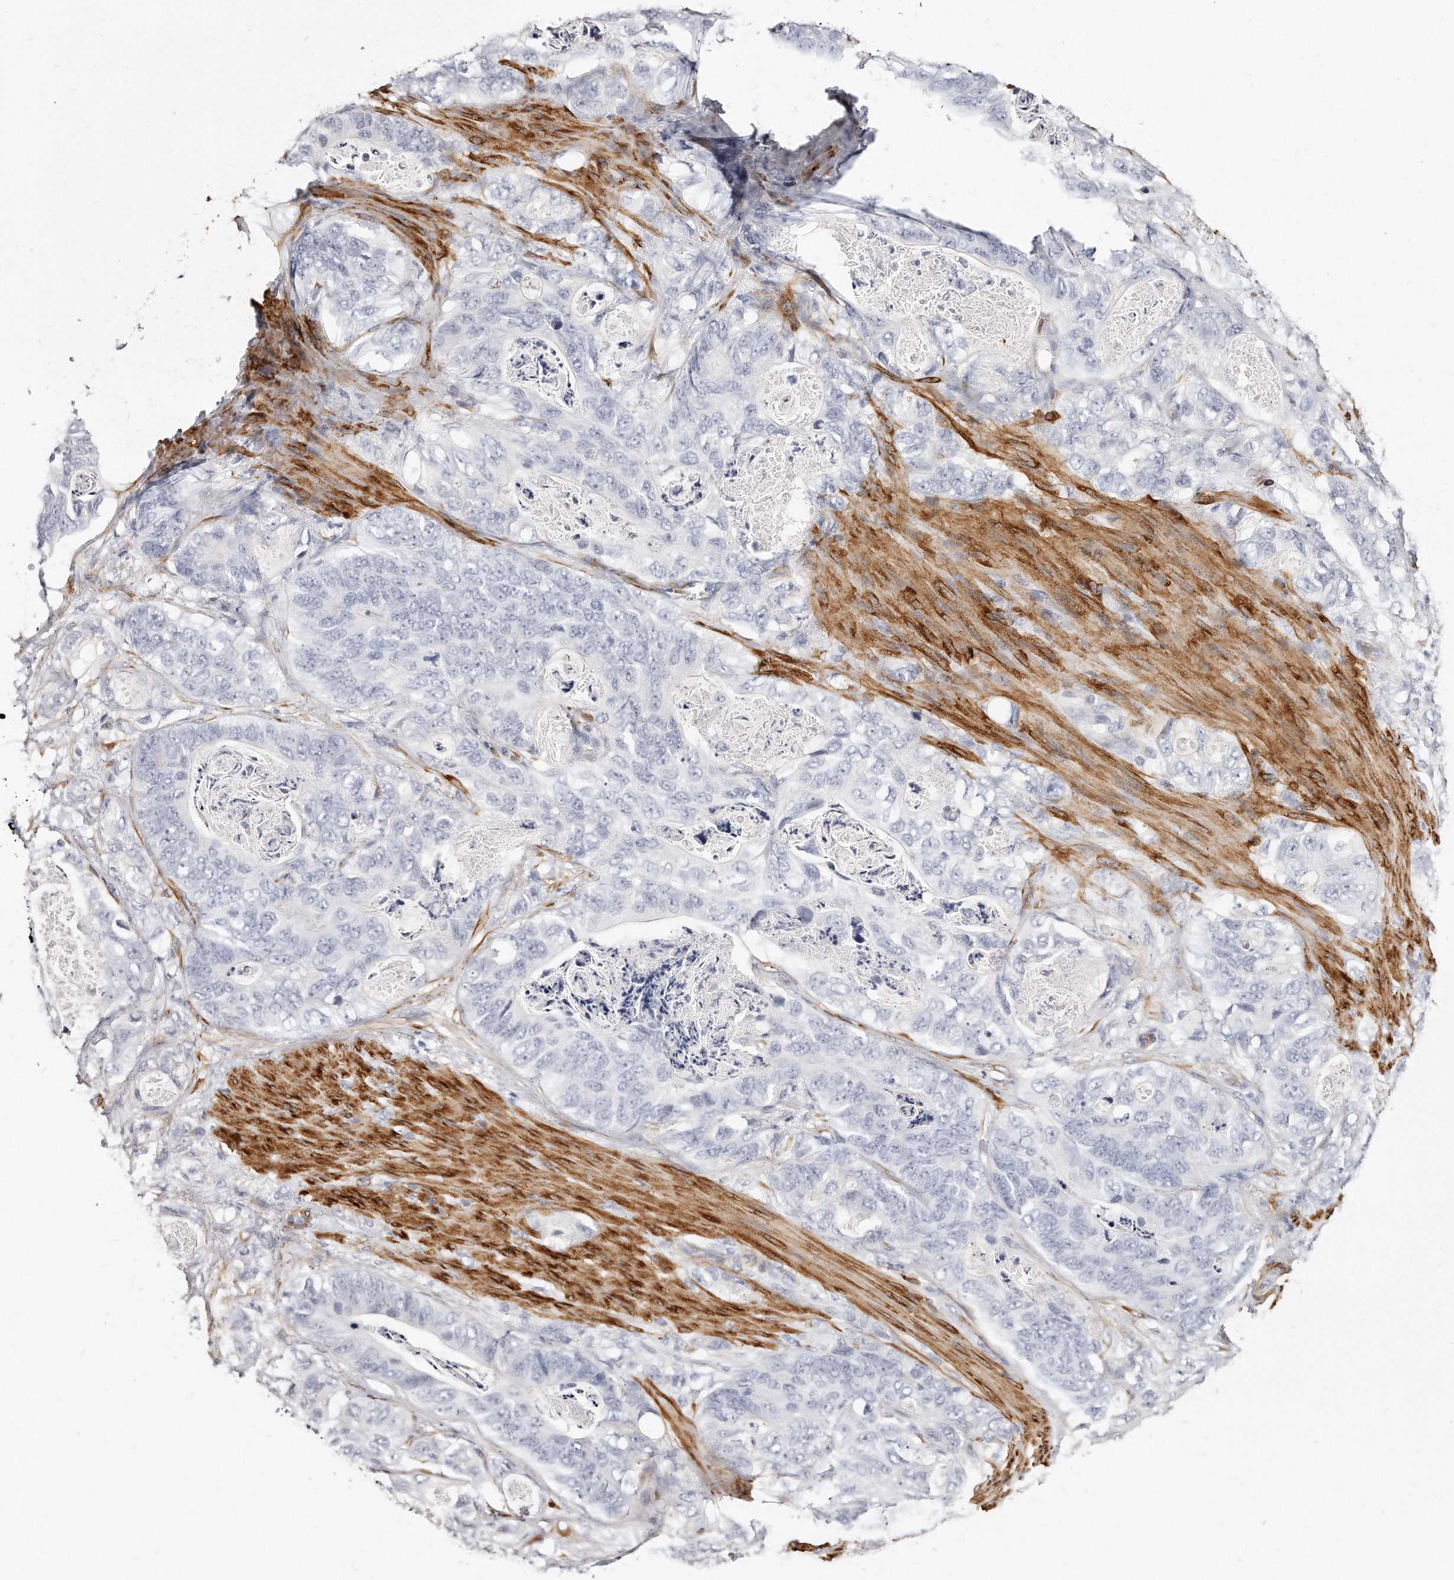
{"staining": {"intensity": "negative", "quantity": "none", "location": "none"}, "tissue": "stomach cancer", "cell_type": "Tumor cells", "image_type": "cancer", "snomed": [{"axis": "morphology", "description": "Normal tissue, NOS"}, {"axis": "morphology", "description": "Adenocarcinoma, NOS"}, {"axis": "topography", "description": "Stomach"}], "caption": "Tumor cells are negative for protein expression in human stomach cancer (adenocarcinoma).", "gene": "LMOD1", "patient": {"sex": "female", "age": 89}}